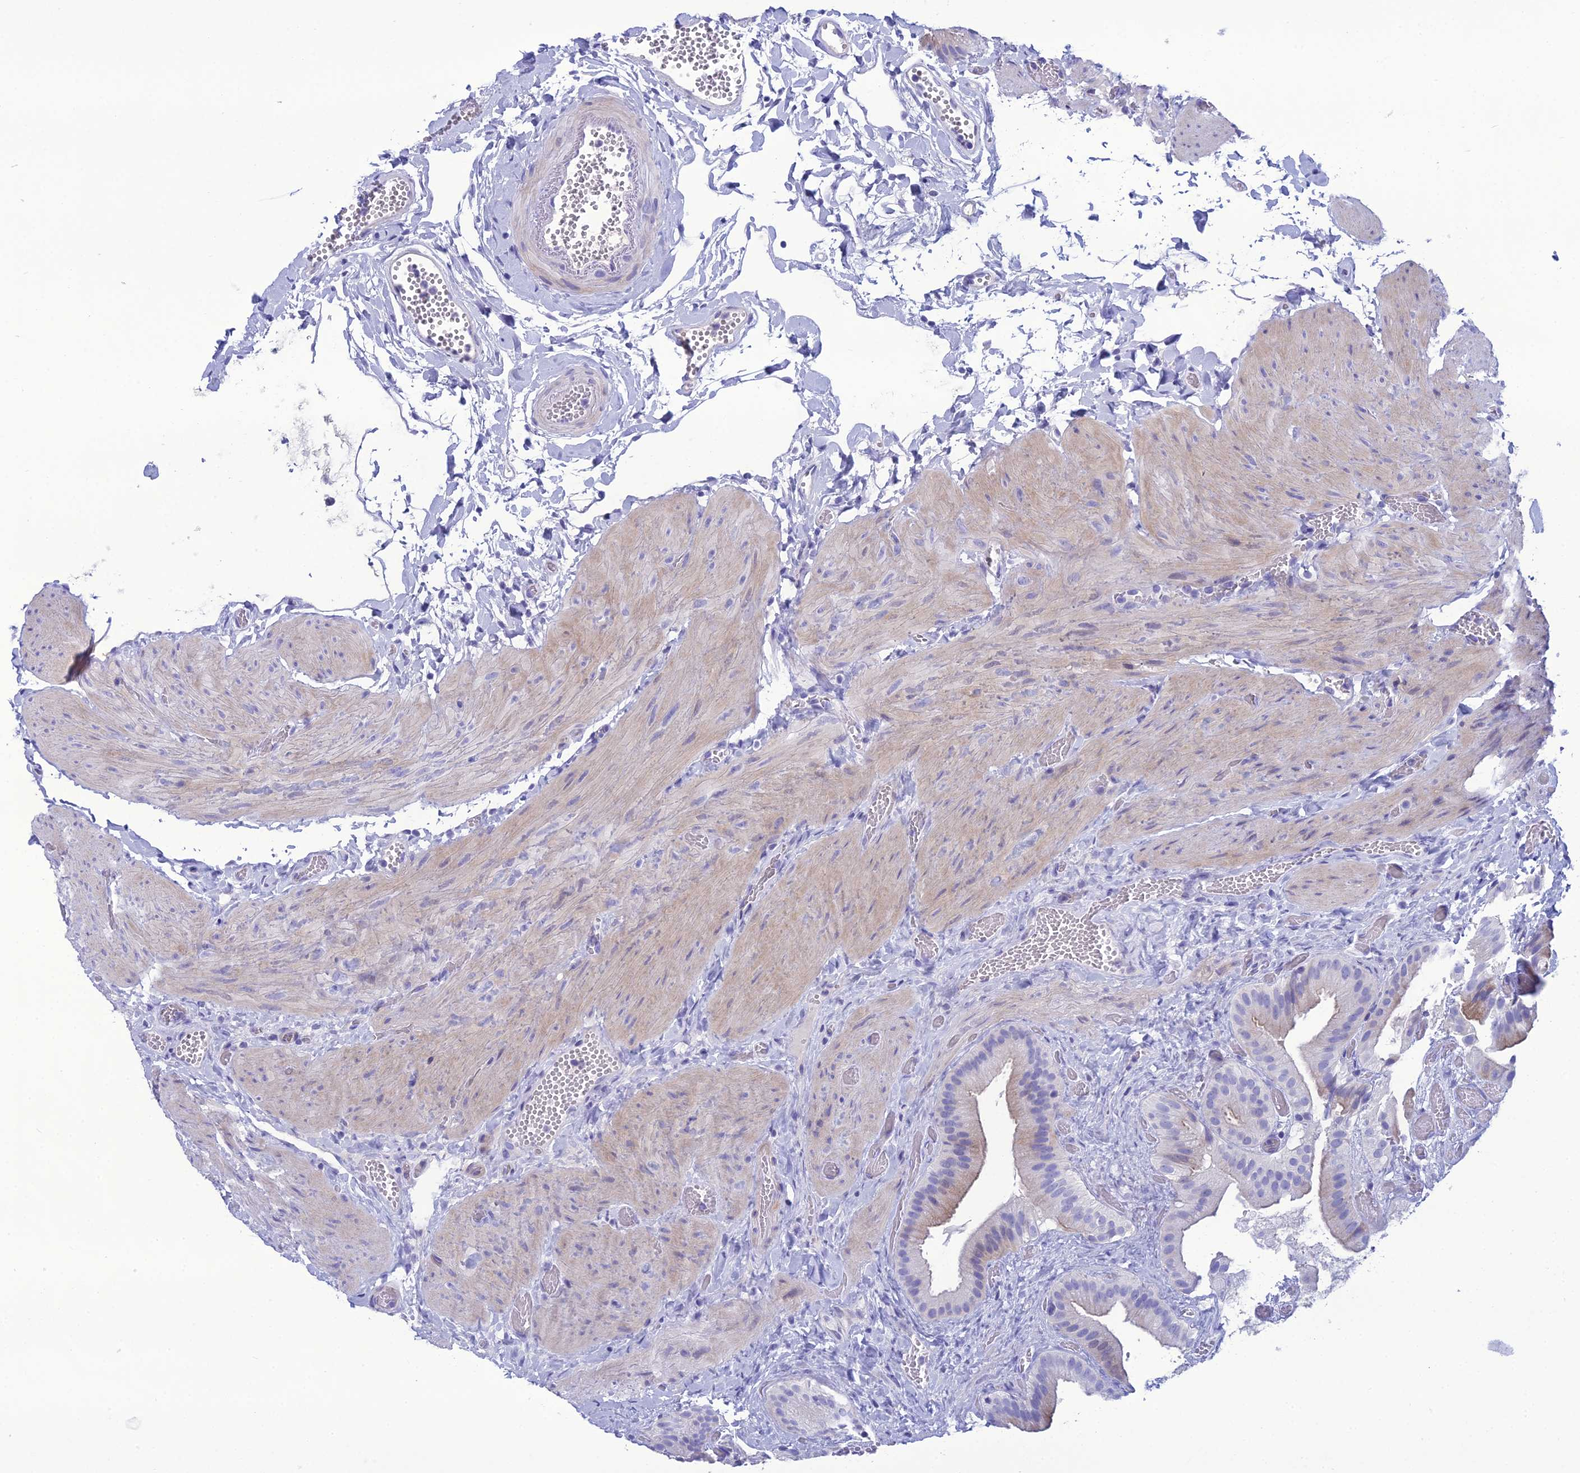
{"staining": {"intensity": "weak", "quantity": "<25%", "location": "cytoplasmic/membranous"}, "tissue": "gallbladder", "cell_type": "Glandular cells", "image_type": "normal", "snomed": [{"axis": "morphology", "description": "Normal tissue, NOS"}, {"axis": "topography", "description": "Gallbladder"}], "caption": "Immunohistochemistry (IHC) photomicrograph of unremarkable human gallbladder stained for a protein (brown), which exhibits no positivity in glandular cells. (DAB (3,3'-diaminobenzidine) IHC, high magnification).", "gene": "OR56B1", "patient": {"sex": "female", "age": 64}}